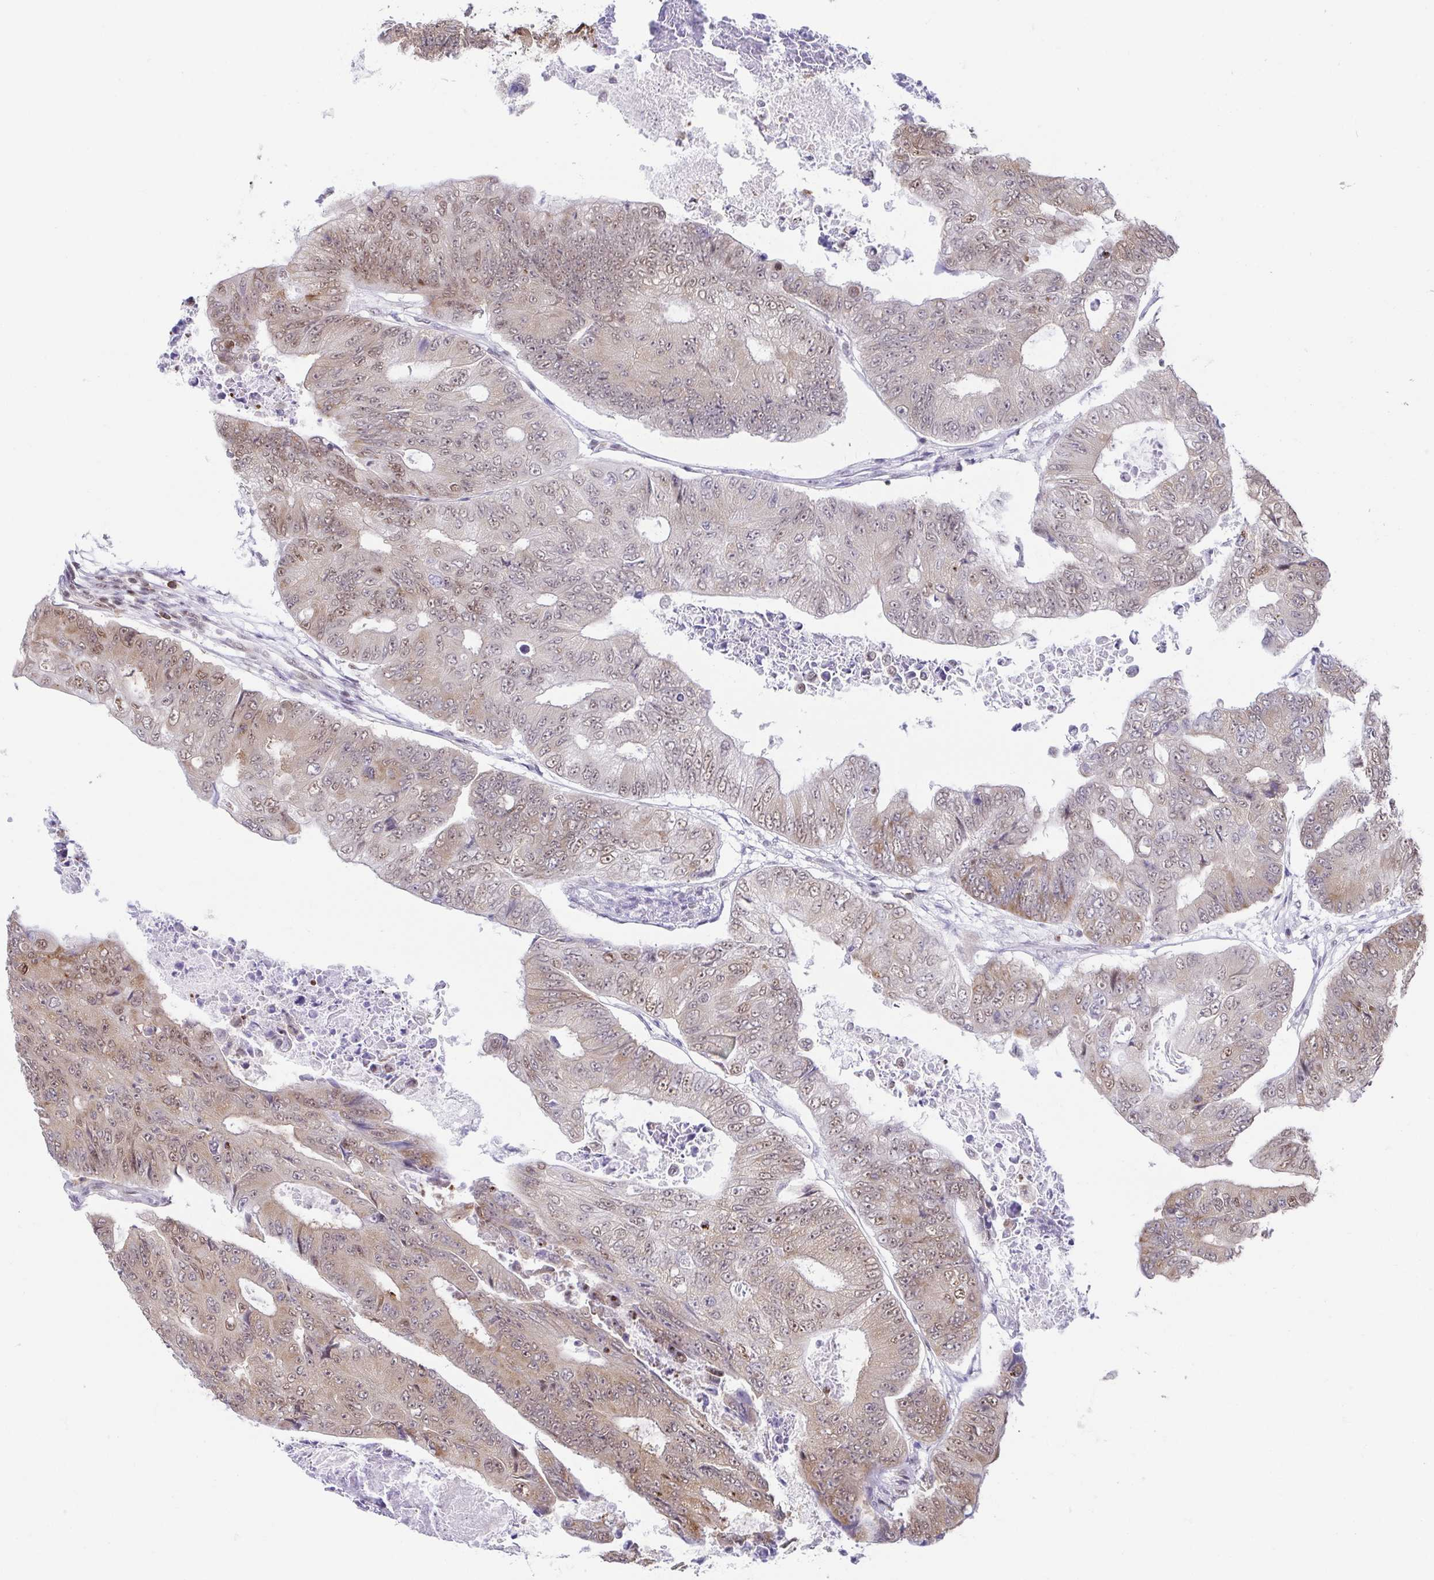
{"staining": {"intensity": "weak", "quantity": ">75%", "location": "cytoplasmic/membranous,nuclear"}, "tissue": "colorectal cancer", "cell_type": "Tumor cells", "image_type": "cancer", "snomed": [{"axis": "morphology", "description": "Adenocarcinoma, NOS"}, {"axis": "topography", "description": "Colon"}], "caption": "Colorectal adenocarcinoma stained with IHC exhibits weak cytoplasmic/membranous and nuclear expression in about >75% of tumor cells.", "gene": "EWSR1", "patient": {"sex": "female", "age": 48}}